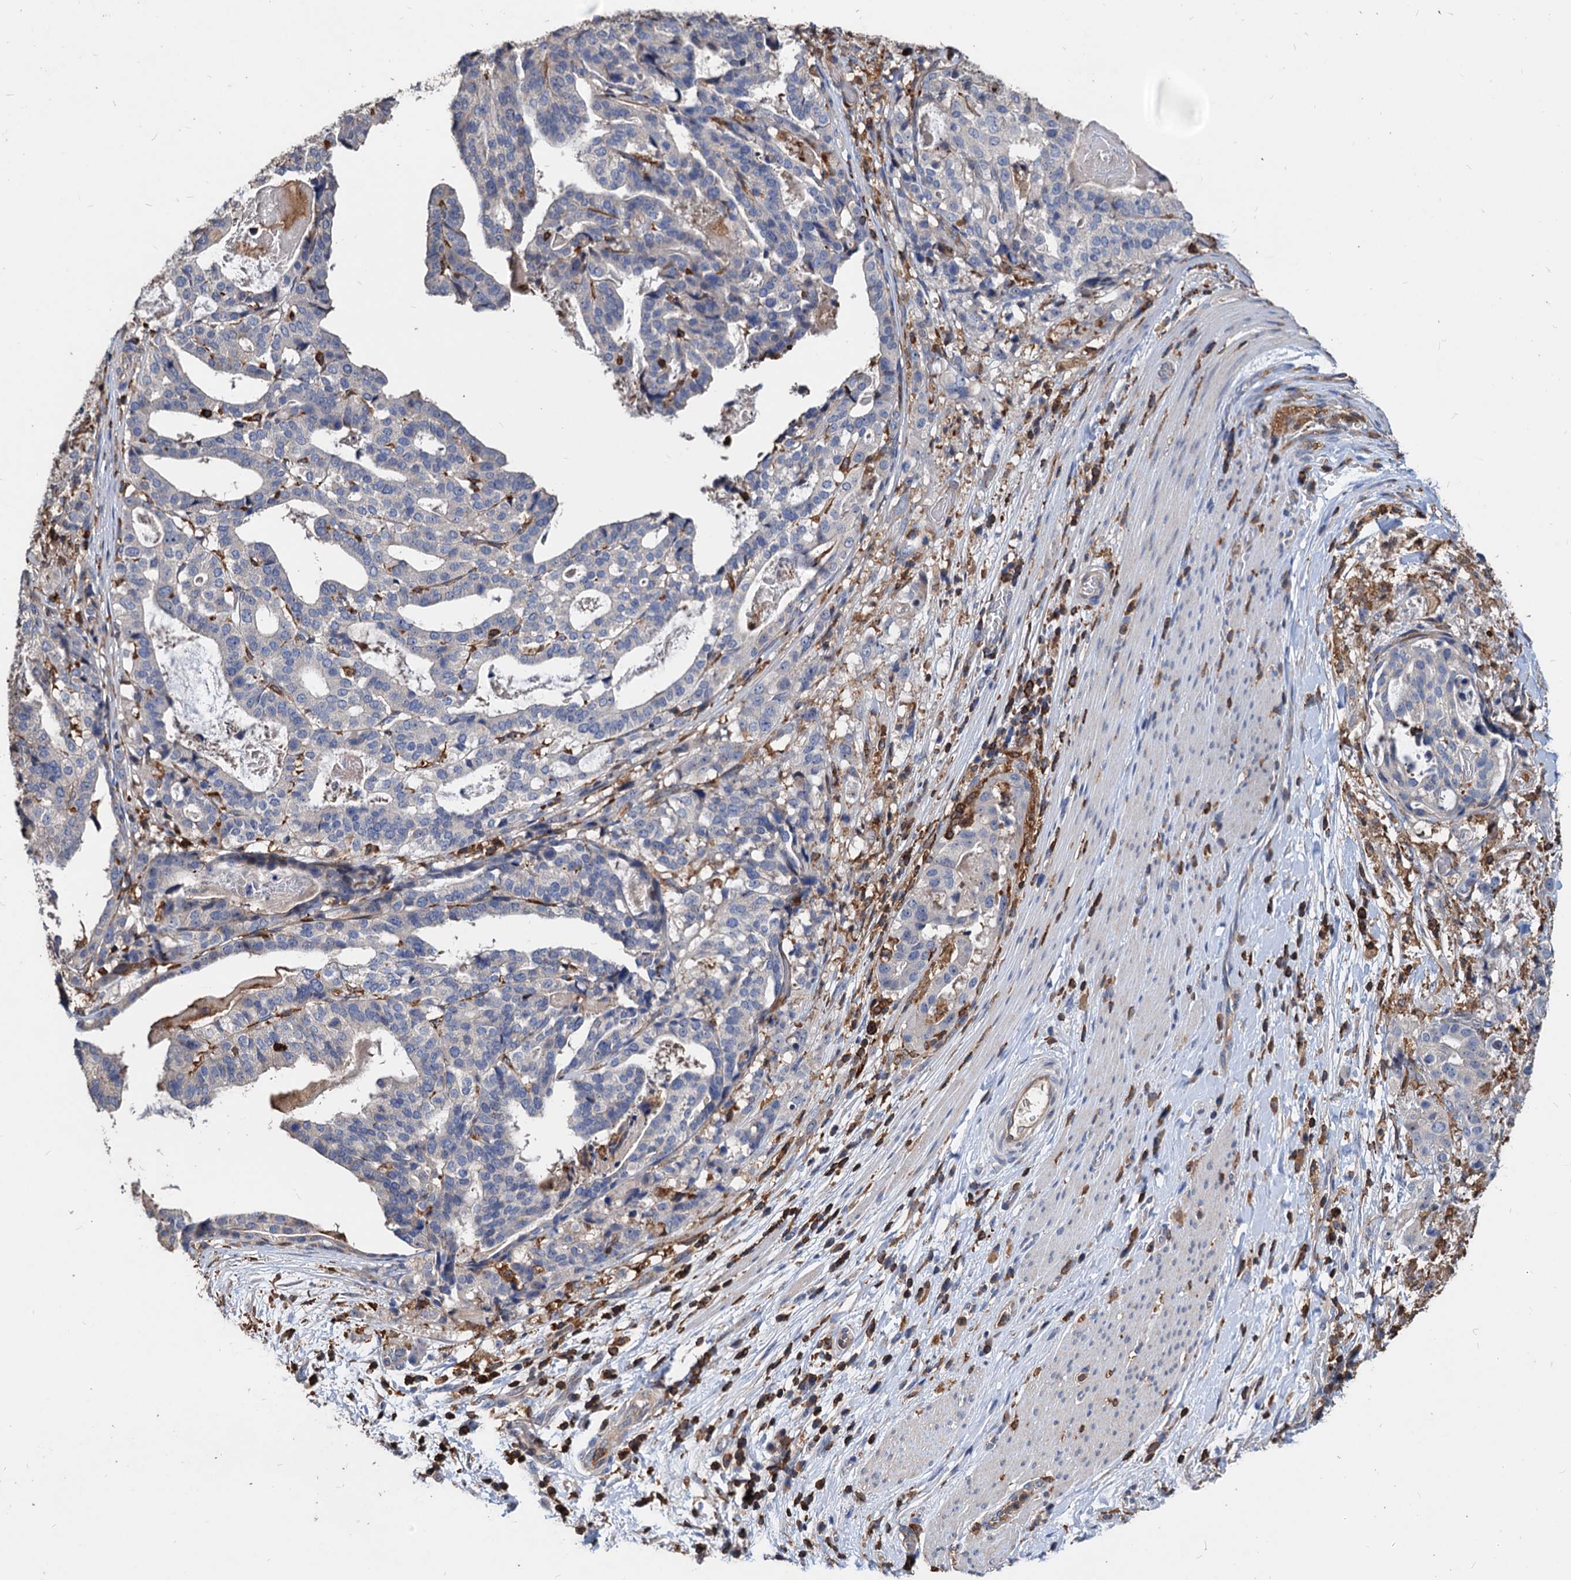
{"staining": {"intensity": "negative", "quantity": "none", "location": "none"}, "tissue": "stomach cancer", "cell_type": "Tumor cells", "image_type": "cancer", "snomed": [{"axis": "morphology", "description": "Adenocarcinoma, NOS"}, {"axis": "topography", "description": "Stomach"}], "caption": "Image shows no protein positivity in tumor cells of adenocarcinoma (stomach) tissue.", "gene": "LCP2", "patient": {"sex": "male", "age": 48}}